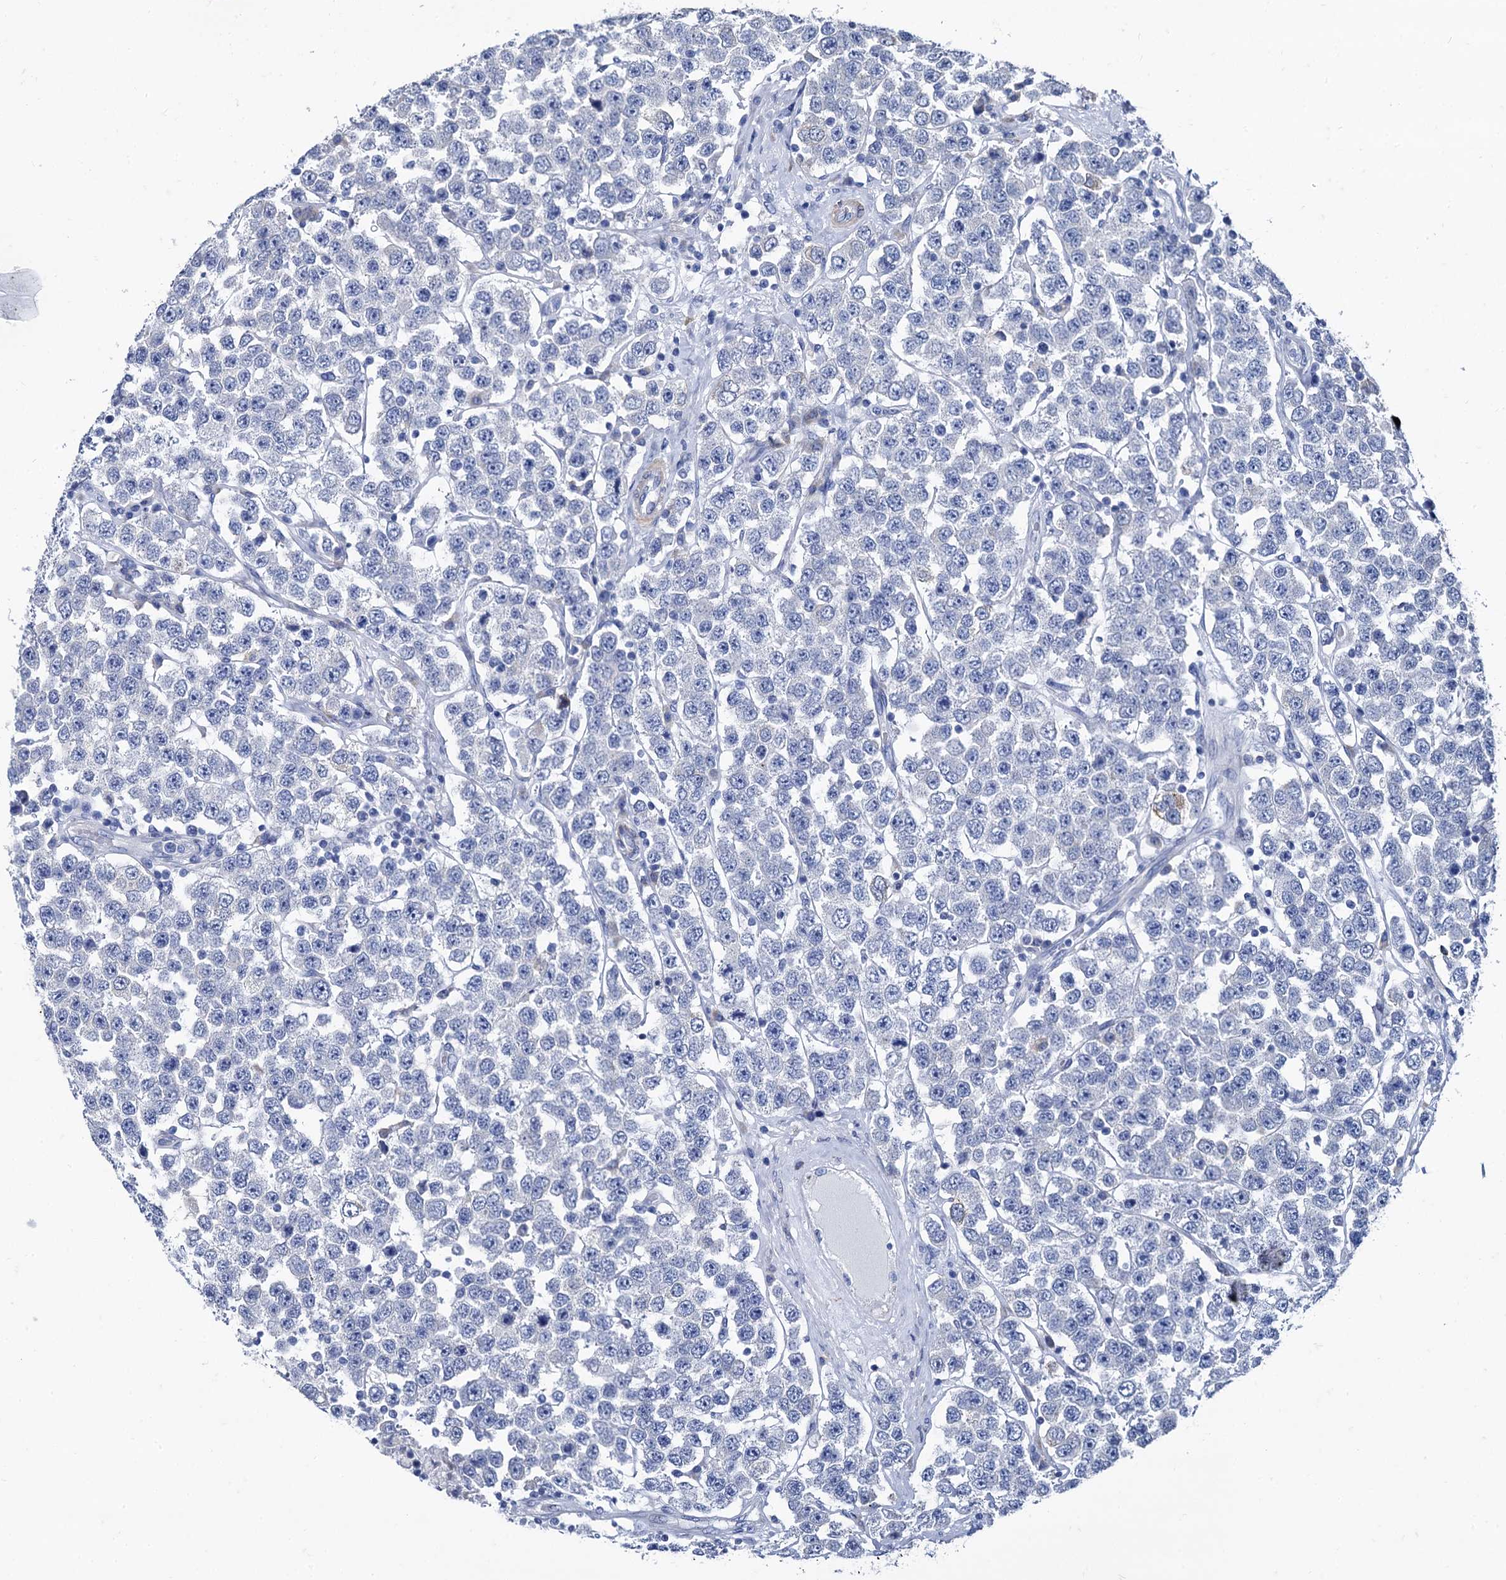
{"staining": {"intensity": "negative", "quantity": "none", "location": "none"}, "tissue": "testis cancer", "cell_type": "Tumor cells", "image_type": "cancer", "snomed": [{"axis": "morphology", "description": "Seminoma, NOS"}, {"axis": "topography", "description": "Testis"}], "caption": "Immunohistochemistry (IHC) photomicrograph of testis cancer stained for a protein (brown), which exhibits no positivity in tumor cells. Nuclei are stained in blue.", "gene": "FOXR2", "patient": {"sex": "male", "age": 28}}